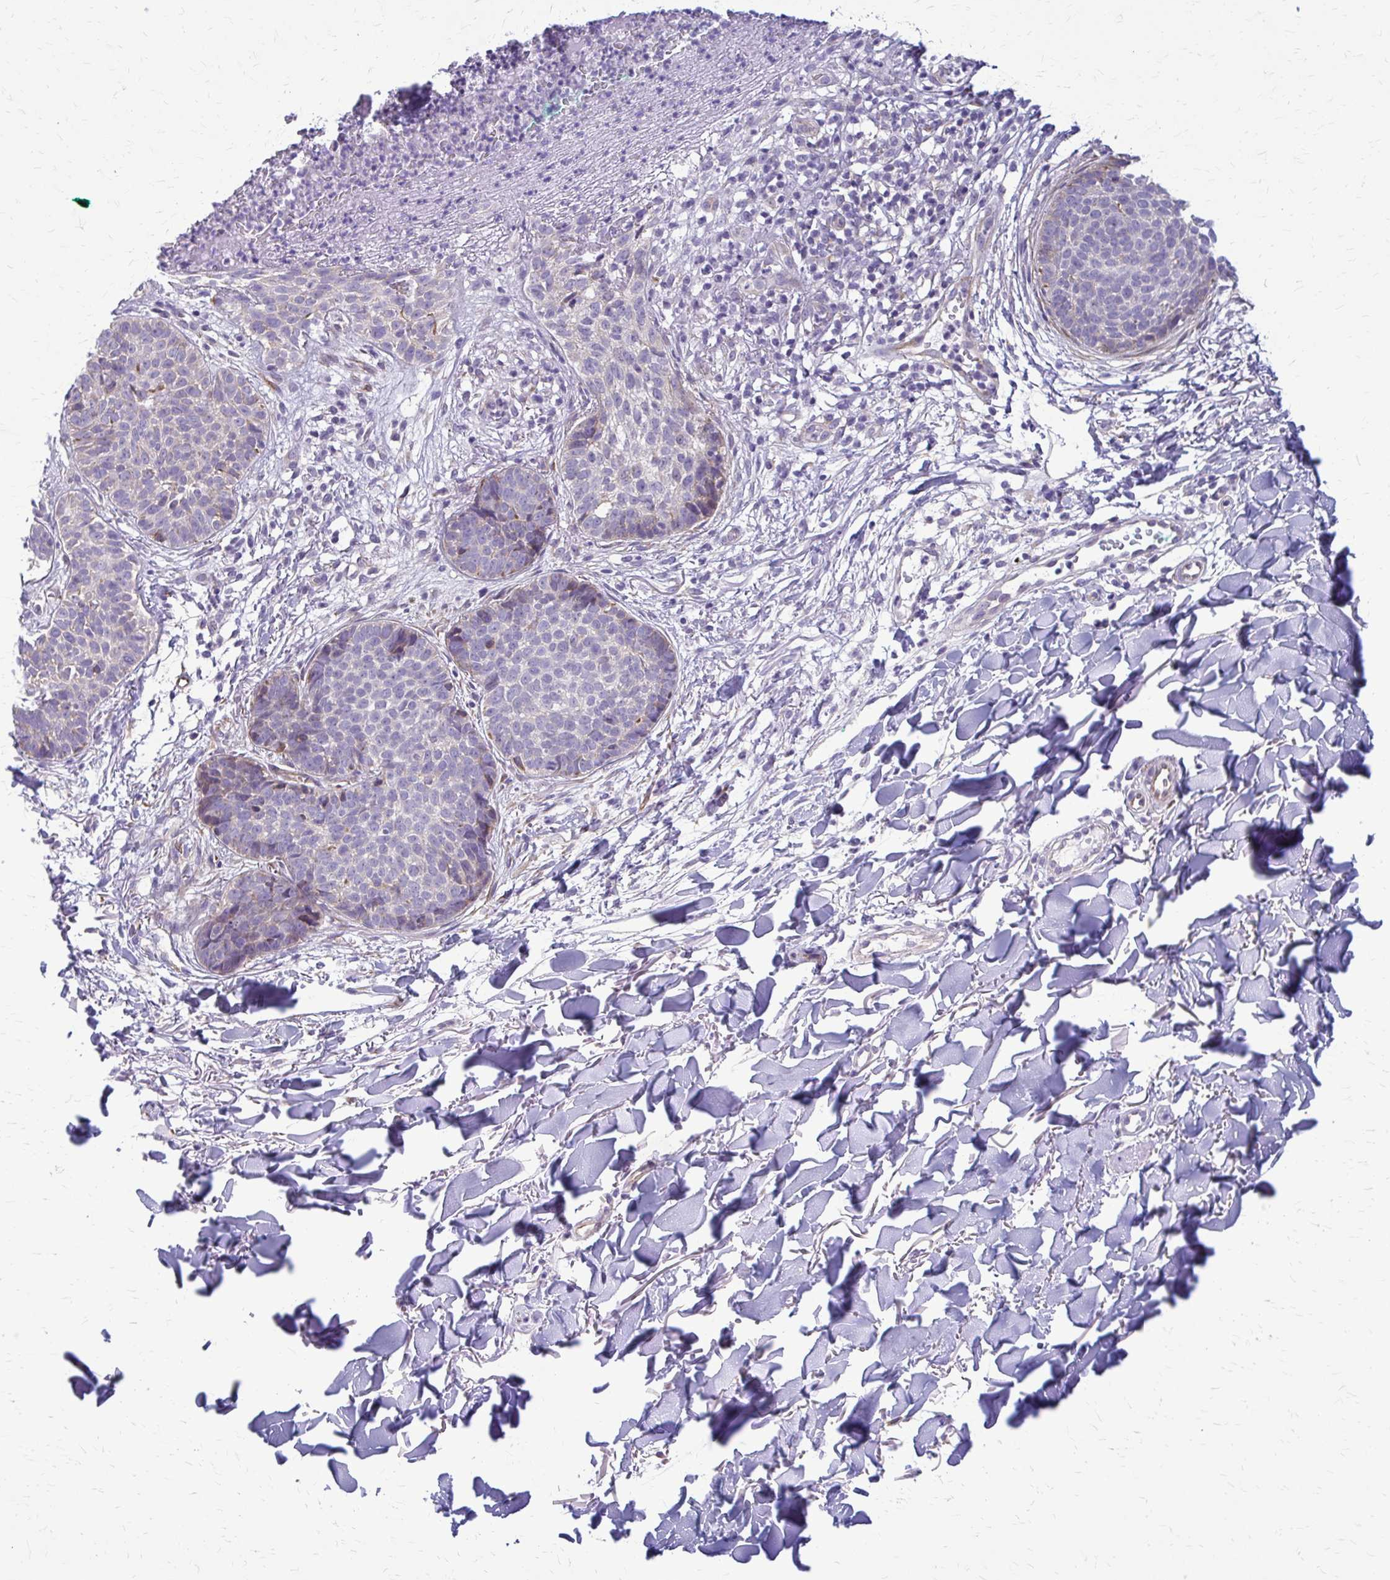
{"staining": {"intensity": "negative", "quantity": "none", "location": "none"}, "tissue": "skin cancer", "cell_type": "Tumor cells", "image_type": "cancer", "snomed": [{"axis": "morphology", "description": "Basal cell carcinoma"}, {"axis": "topography", "description": "Skin"}, {"axis": "topography", "description": "Skin of neck"}, {"axis": "topography", "description": "Skin of shoulder"}, {"axis": "topography", "description": "Skin of back"}], "caption": "A histopathology image of human skin basal cell carcinoma is negative for staining in tumor cells.", "gene": "DEPP1", "patient": {"sex": "male", "age": 80}}